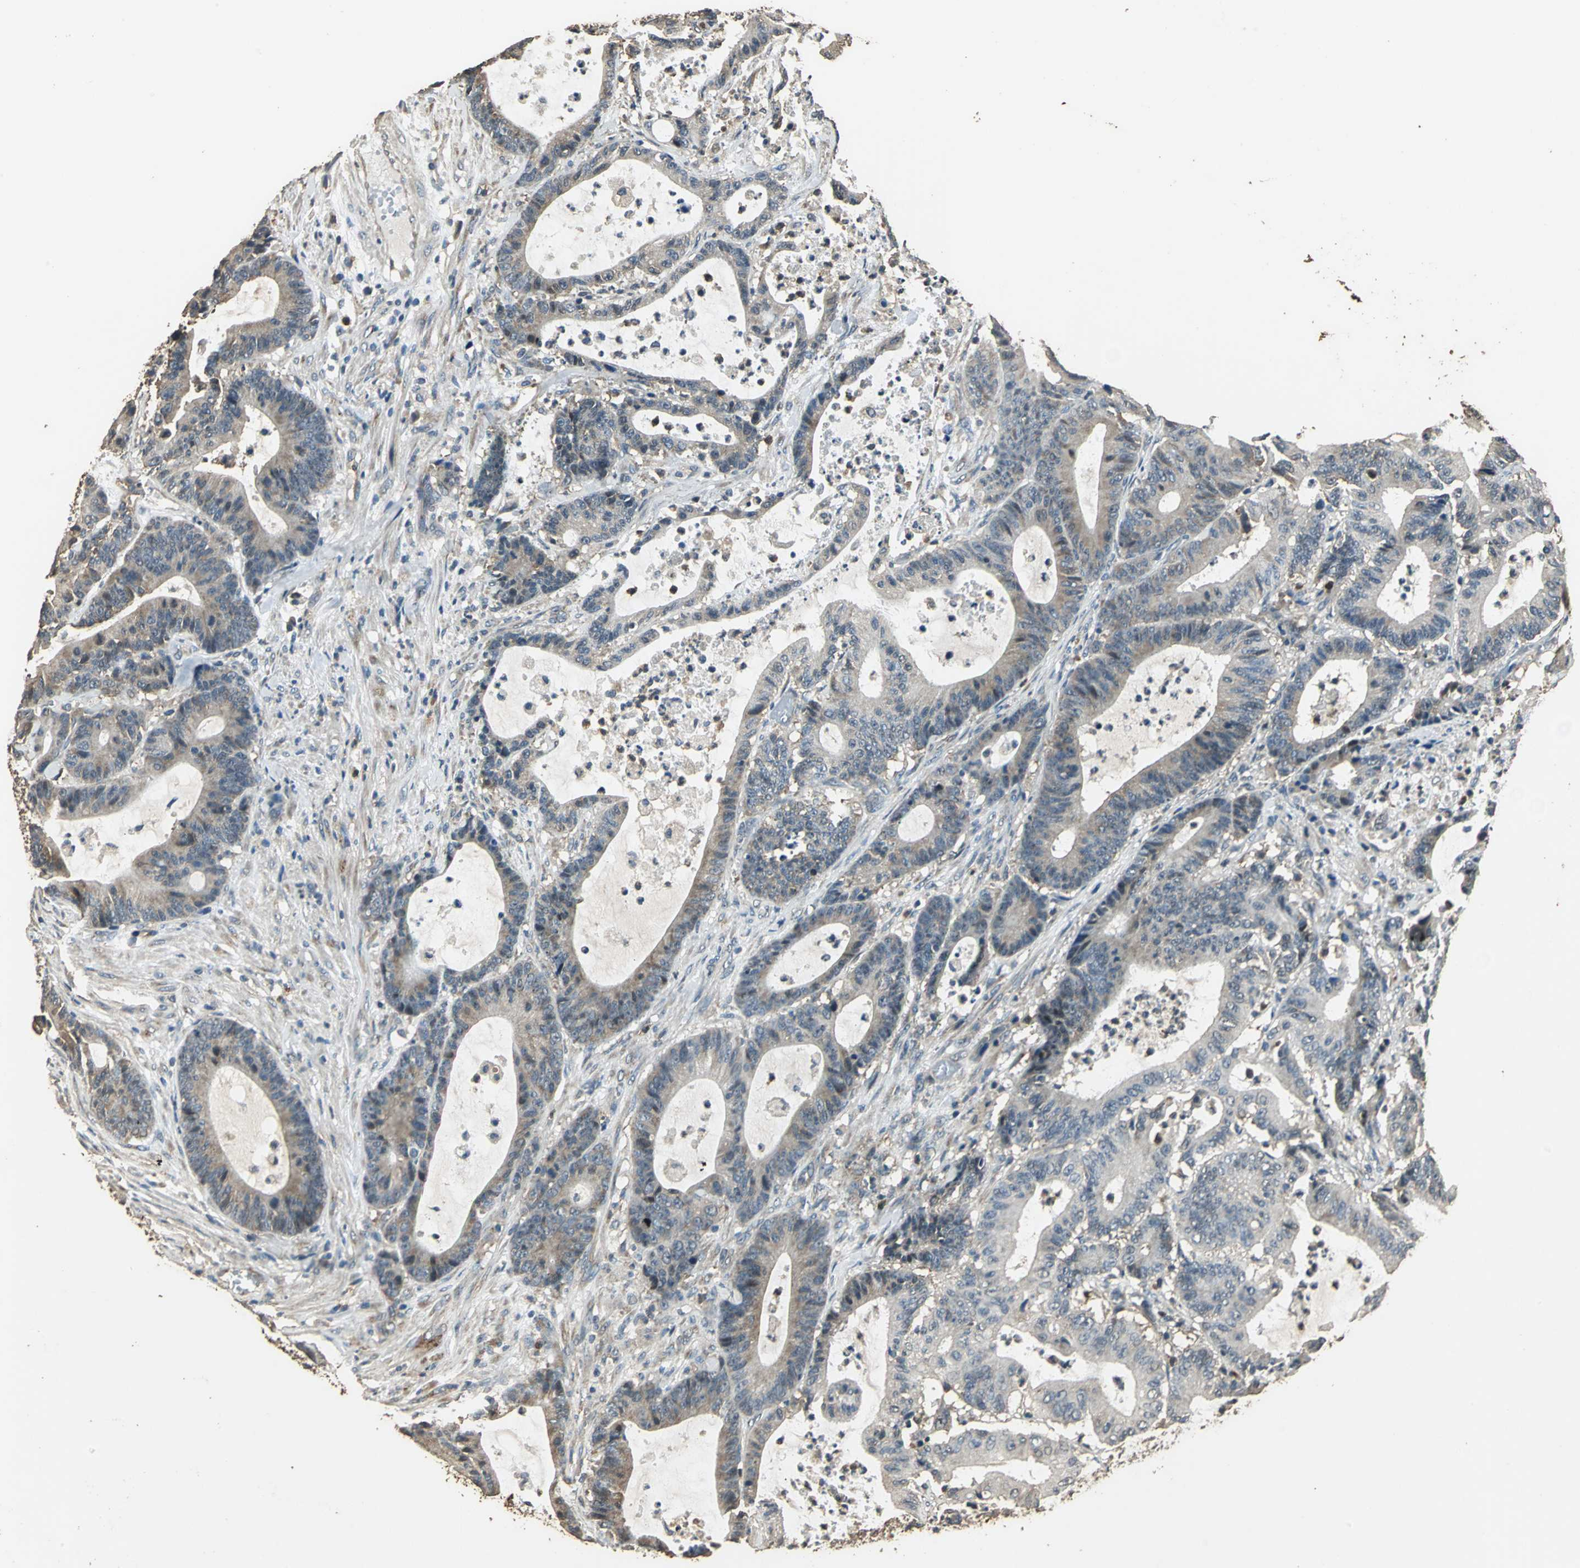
{"staining": {"intensity": "moderate", "quantity": ">75%", "location": "cytoplasmic/membranous"}, "tissue": "colorectal cancer", "cell_type": "Tumor cells", "image_type": "cancer", "snomed": [{"axis": "morphology", "description": "Adenocarcinoma, NOS"}, {"axis": "topography", "description": "Colon"}], "caption": "Colorectal cancer stained with a protein marker reveals moderate staining in tumor cells.", "gene": "TMPRSS4", "patient": {"sex": "female", "age": 84}}